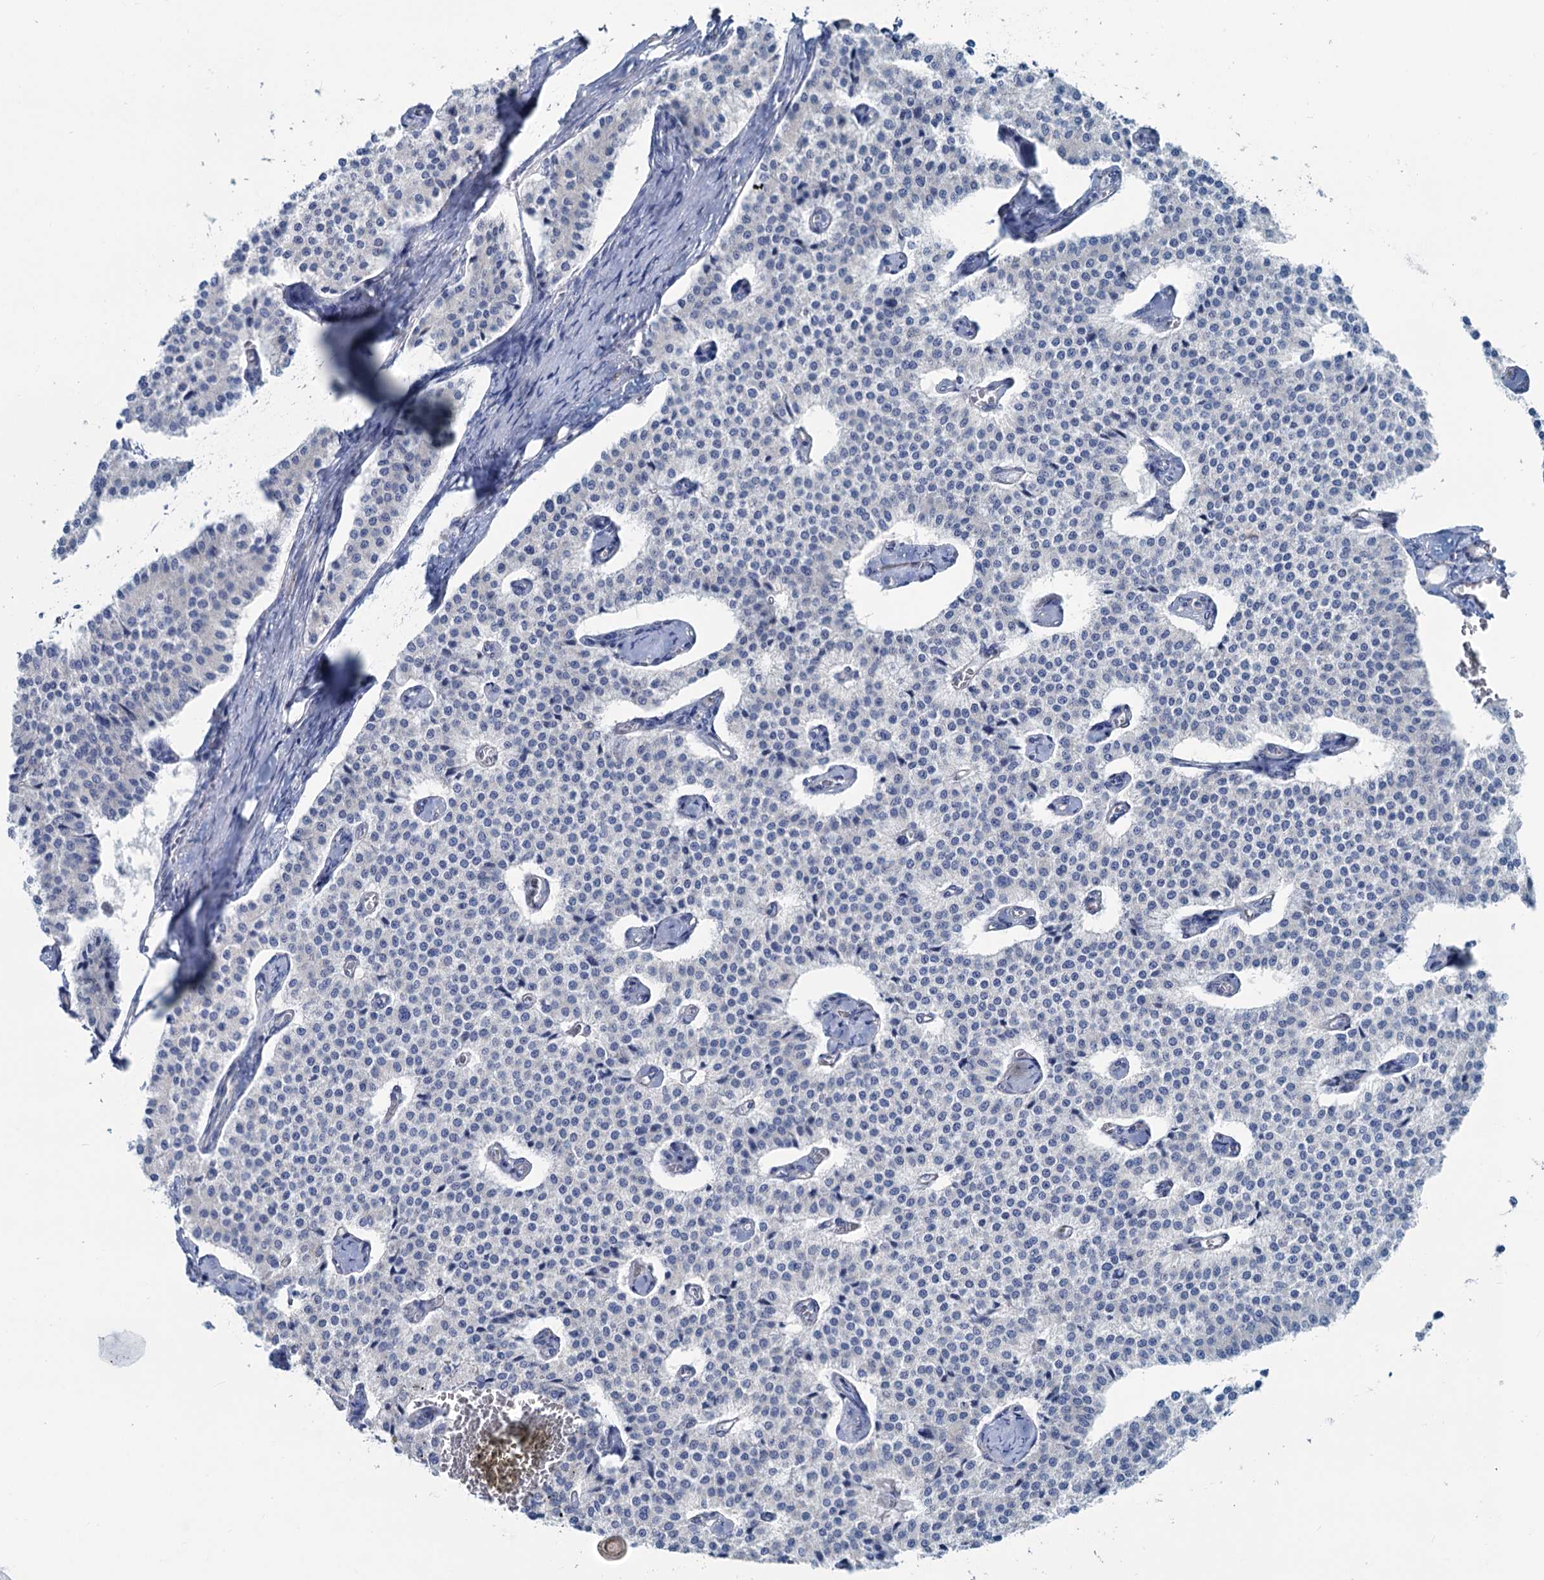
{"staining": {"intensity": "negative", "quantity": "none", "location": "none"}, "tissue": "carcinoid", "cell_type": "Tumor cells", "image_type": "cancer", "snomed": [{"axis": "morphology", "description": "Carcinoid, malignant, NOS"}, {"axis": "topography", "description": "Colon"}], "caption": "The photomicrograph displays no staining of tumor cells in carcinoid.", "gene": "SLC1A3", "patient": {"sex": "female", "age": 52}}